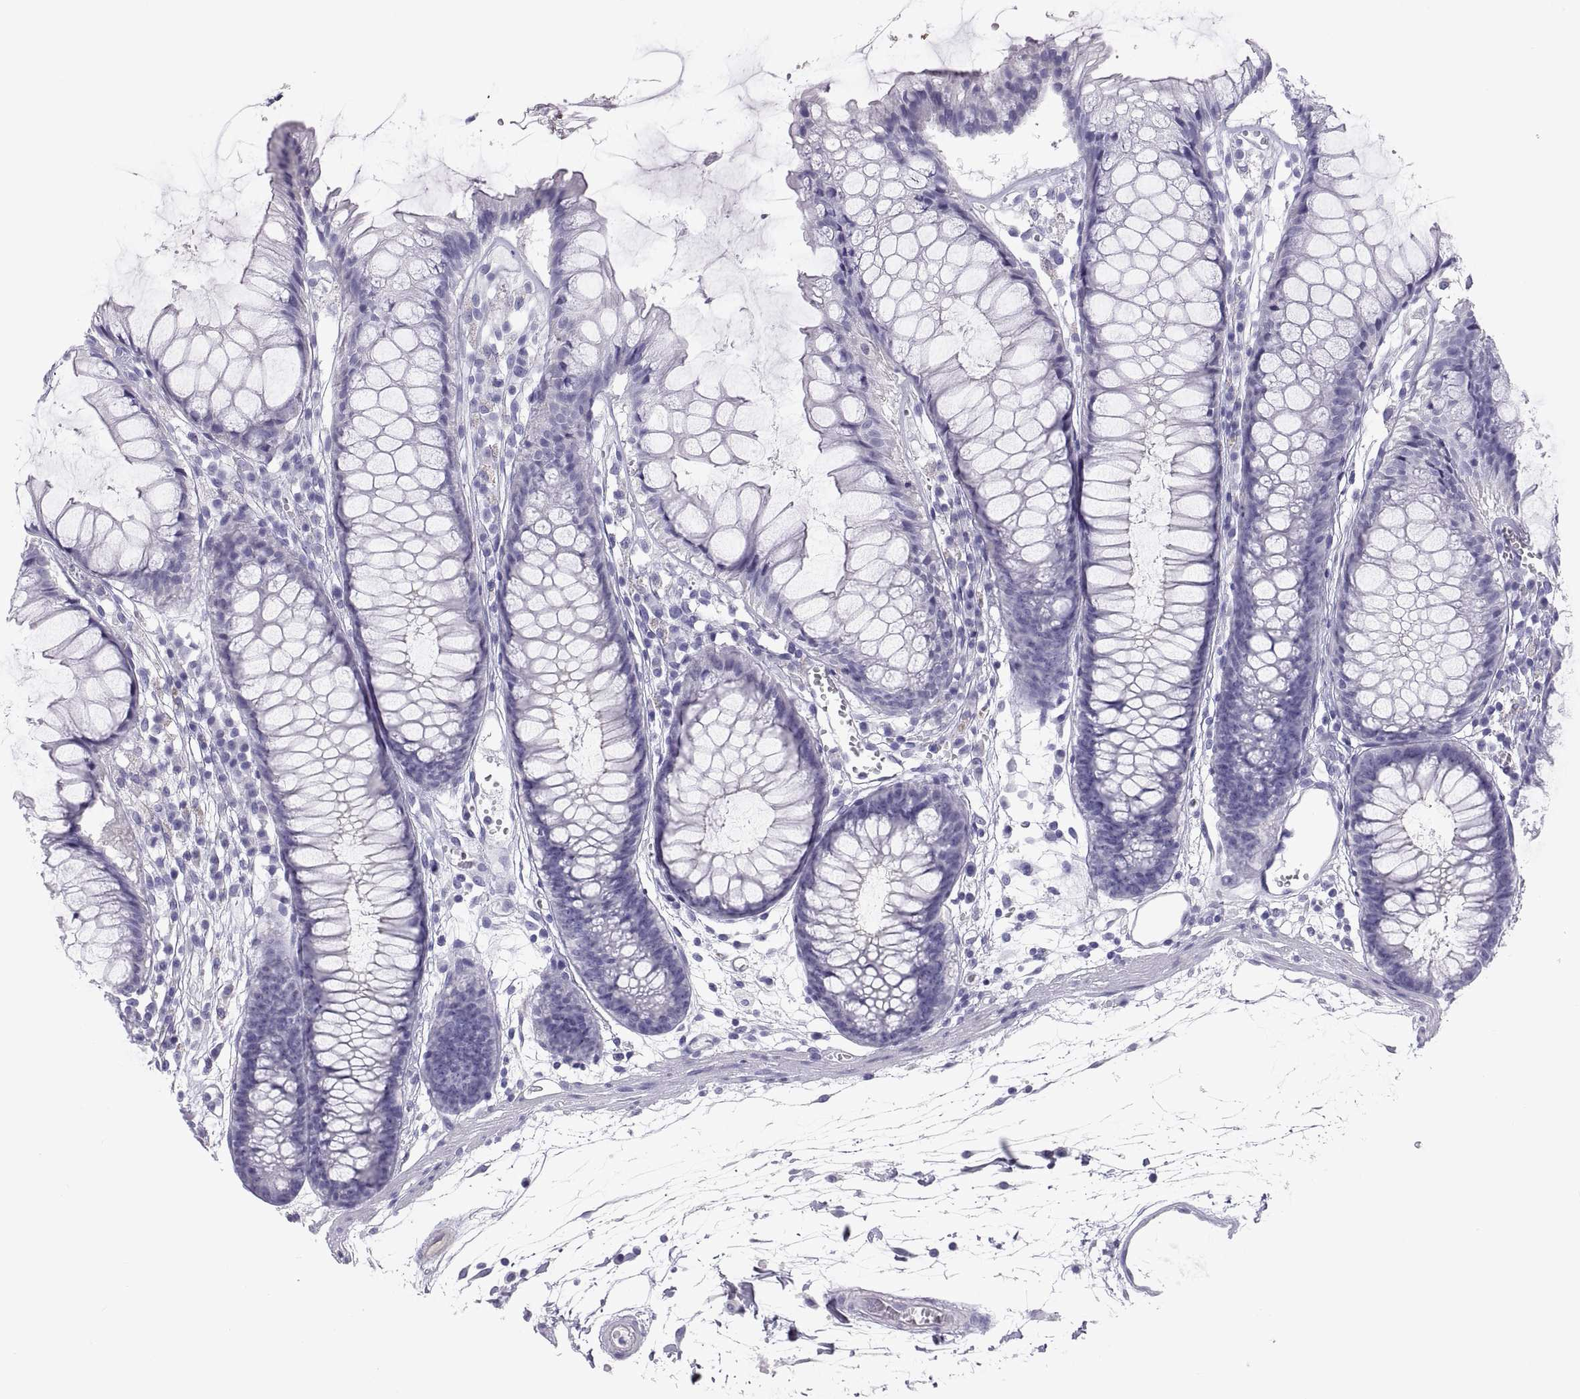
{"staining": {"intensity": "negative", "quantity": "none", "location": "none"}, "tissue": "colon", "cell_type": "Endothelial cells", "image_type": "normal", "snomed": [{"axis": "morphology", "description": "Normal tissue, NOS"}, {"axis": "morphology", "description": "Adenocarcinoma, NOS"}, {"axis": "topography", "description": "Colon"}], "caption": "Micrograph shows no protein staining in endothelial cells of normal colon. (Immunohistochemistry (ihc), brightfield microscopy, high magnification).", "gene": "RNASE12", "patient": {"sex": "male", "age": 65}}